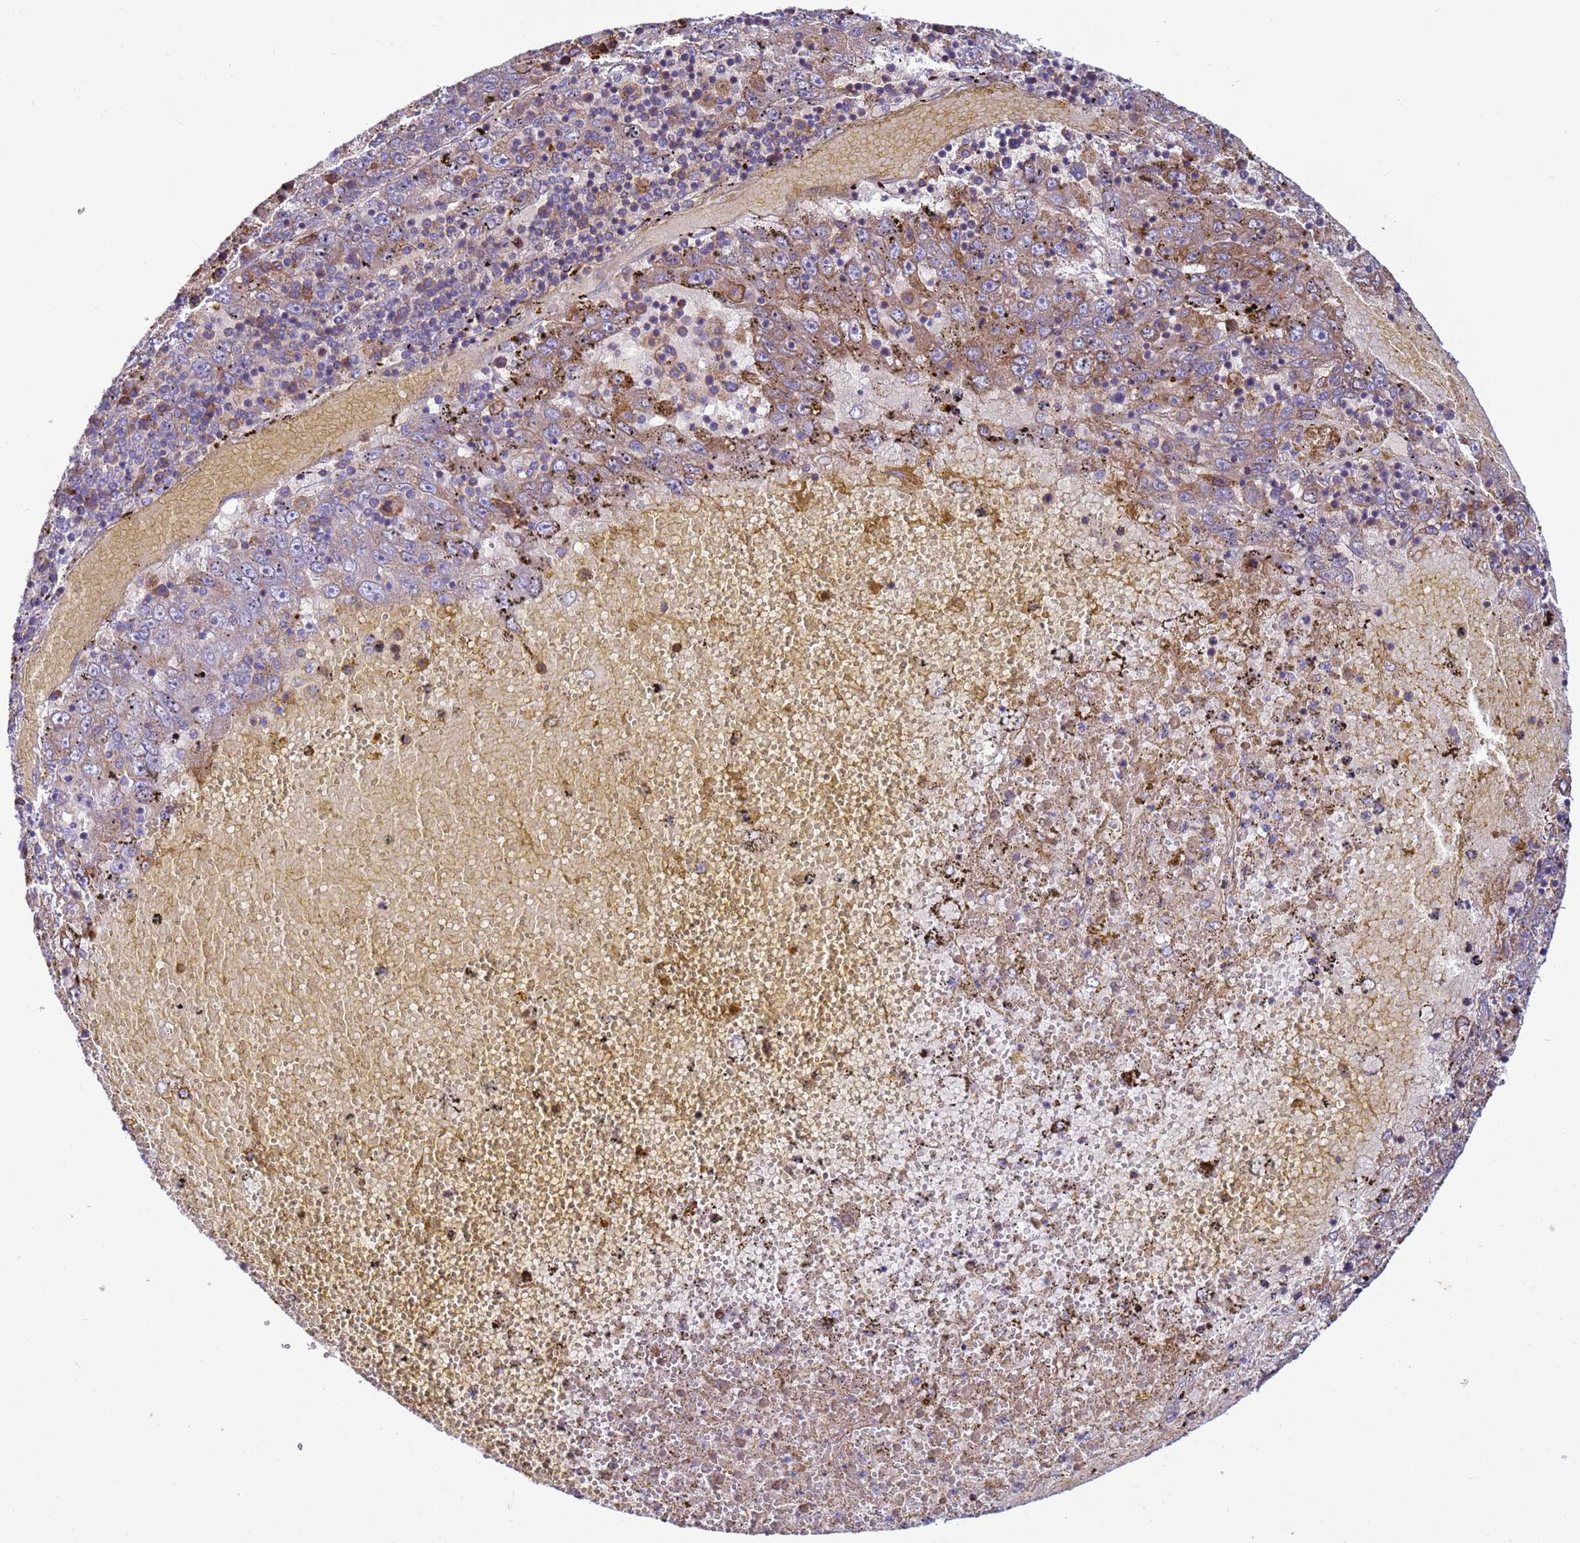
{"staining": {"intensity": "moderate", "quantity": "25%-75%", "location": "cytoplasmic/membranous"}, "tissue": "liver cancer", "cell_type": "Tumor cells", "image_type": "cancer", "snomed": [{"axis": "morphology", "description": "Carcinoma, Hepatocellular, NOS"}, {"axis": "topography", "description": "Liver"}], "caption": "Protein expression analysis of human hepatocellular carcinoma (liver) reveals moderate cytoplasmic/membranous positivity in about 25%-75% of tumor cells.", "gene": "THAP5", "patient": {"sex": "male", "age": 49}}